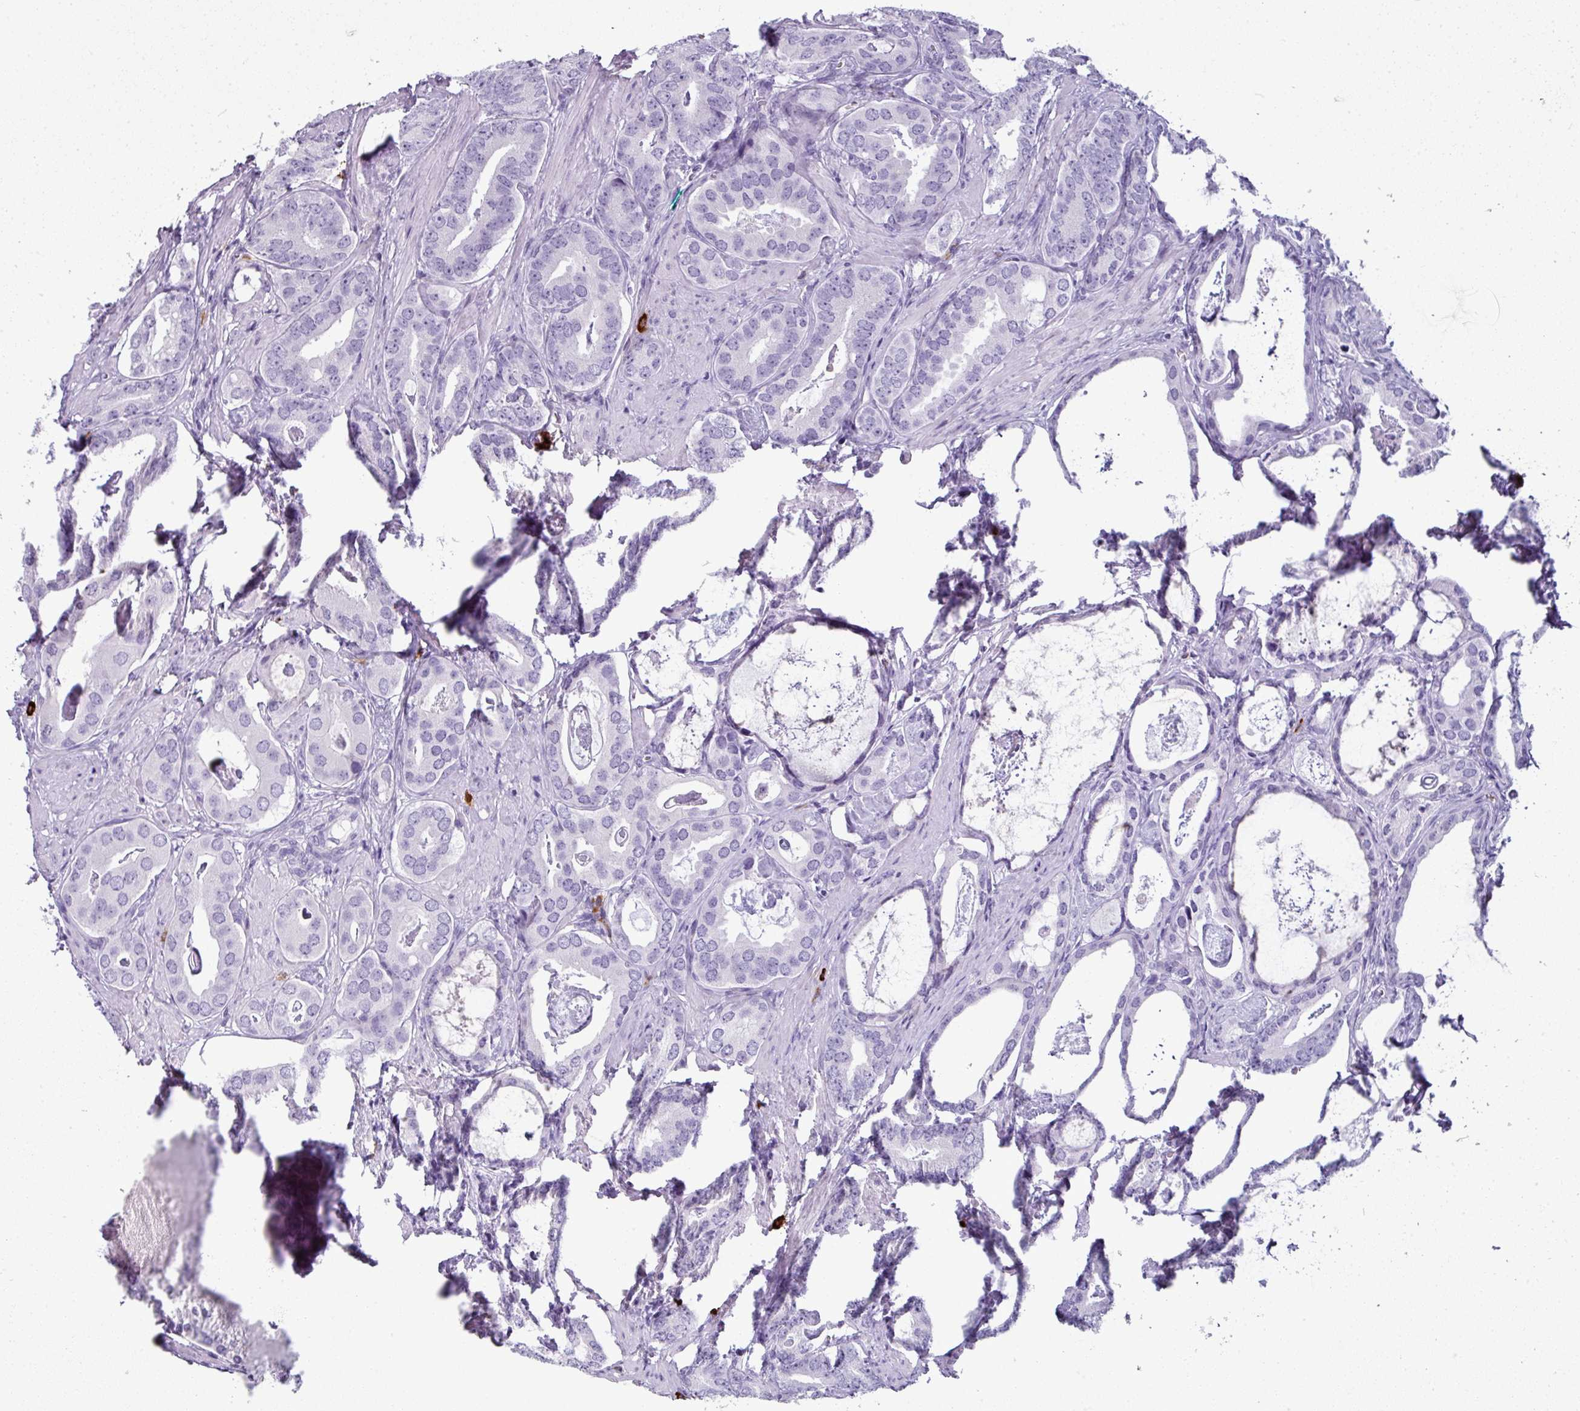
{"staining": {"intensity": "negative", "quantity": "none", "location": "none"}, "tissue": "prostate cancer", "cell_type": "Tumor cells", "image_type": "cancer", "snomed": [{"axis": "morphology", "description": "Adenocarcinoma, Low grade"}, {"axis": "topography", "description": "Prostate"}], "caption": "IHC image of neoplastic tissue: human prostate adenocarcinoma (low-grade) stained with DAB reveals no significant protein staining in tumor cells.", "gene": "CTSG", "patient": {"sex": "male", "age": 71}}